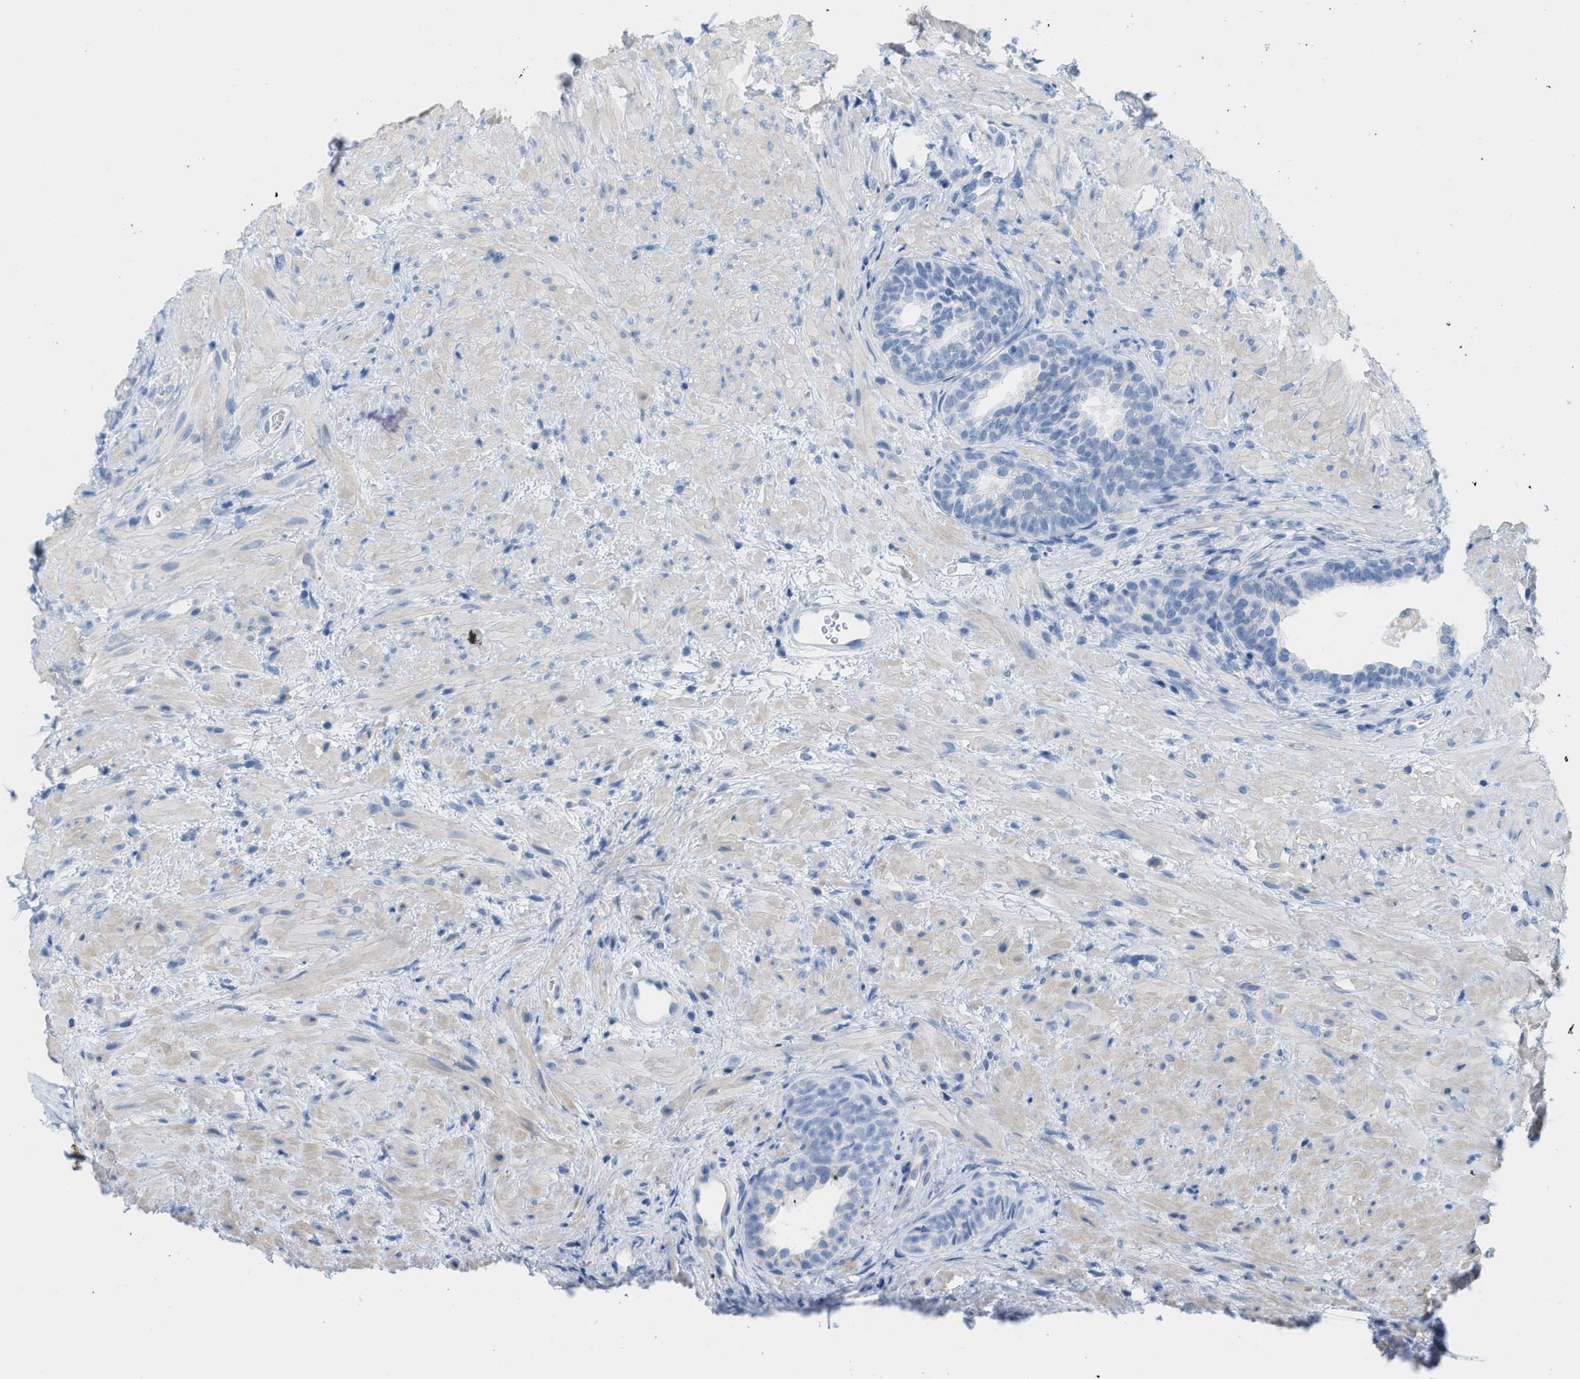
{"staining": {"intensity": "negative", "quantity": "none", "location": "none"}, "tissue": "prostate", "cell_type": "Glandular cells", "image_type": "normal", "snomed": [{"axis": "morphology", "description": "Normal tissue, NOS"}, {"axis": "topography", "description": "Prostate"}], "caption": "There is no significant positivity in glandular cells of prostate. (Stains: DAB (3,3'-diaminobenzidine) IHC with hematoxylin counter stain, Microscopy: brightfield microscopy at high magnification).", "gene": "SLC3A2", "patient": {"sex": "male", "age": 76}}